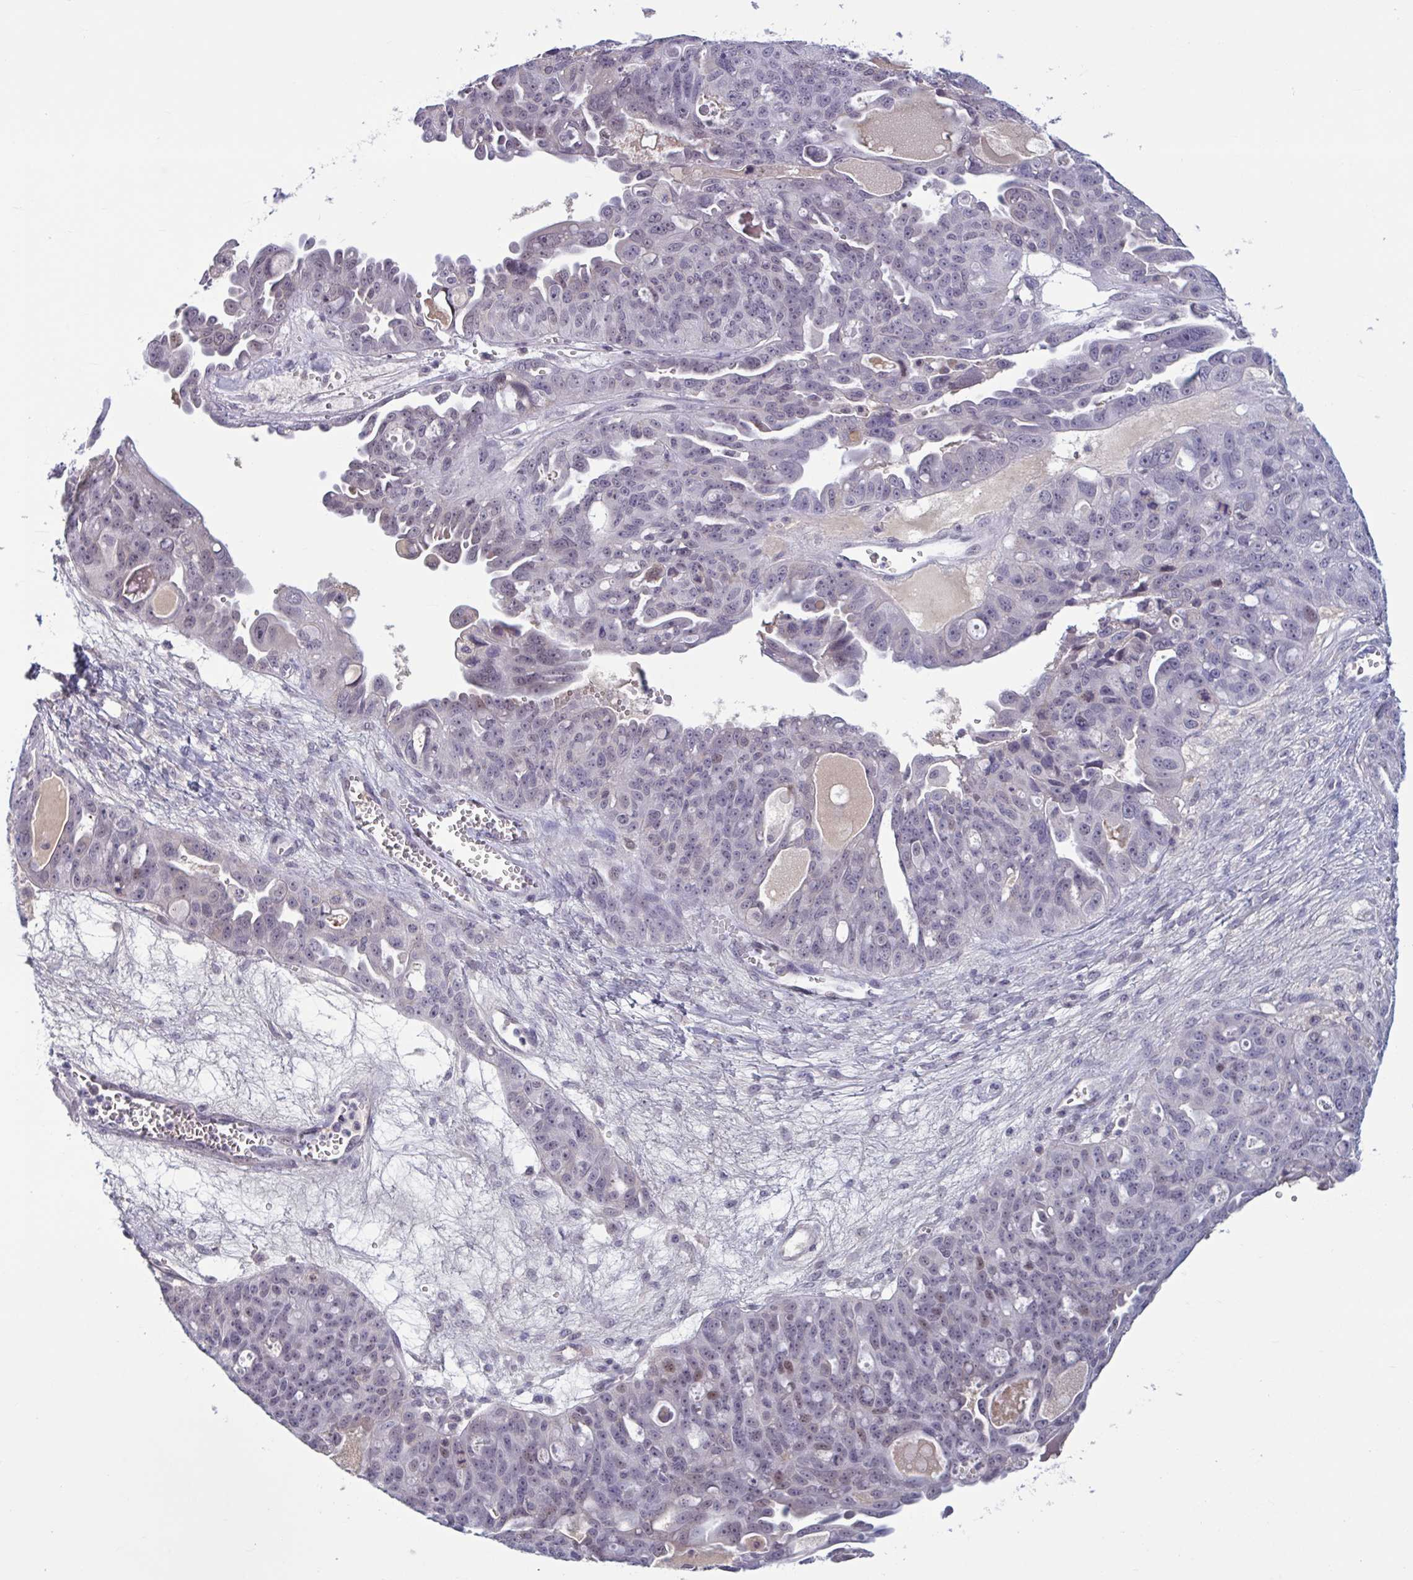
{"staining": {"intensity": "weak", "quantity": "<25%", "location": "nuclear"}, "tissue": "ovarian cancer", "cell_type": "Tumor cells", "image_type": "cancer", "snomed": [{"axis": "morphology", "description": "Carcinoma, endometroid"}, {"axis": "topography", "description": "Ovary"}], "caption": "The micrograph shows no significant expression in tumor cells of endometroid carcinoma (ovarian).", "gene": "CNGB3", "patient": {"sex": "female", "age": 70}}